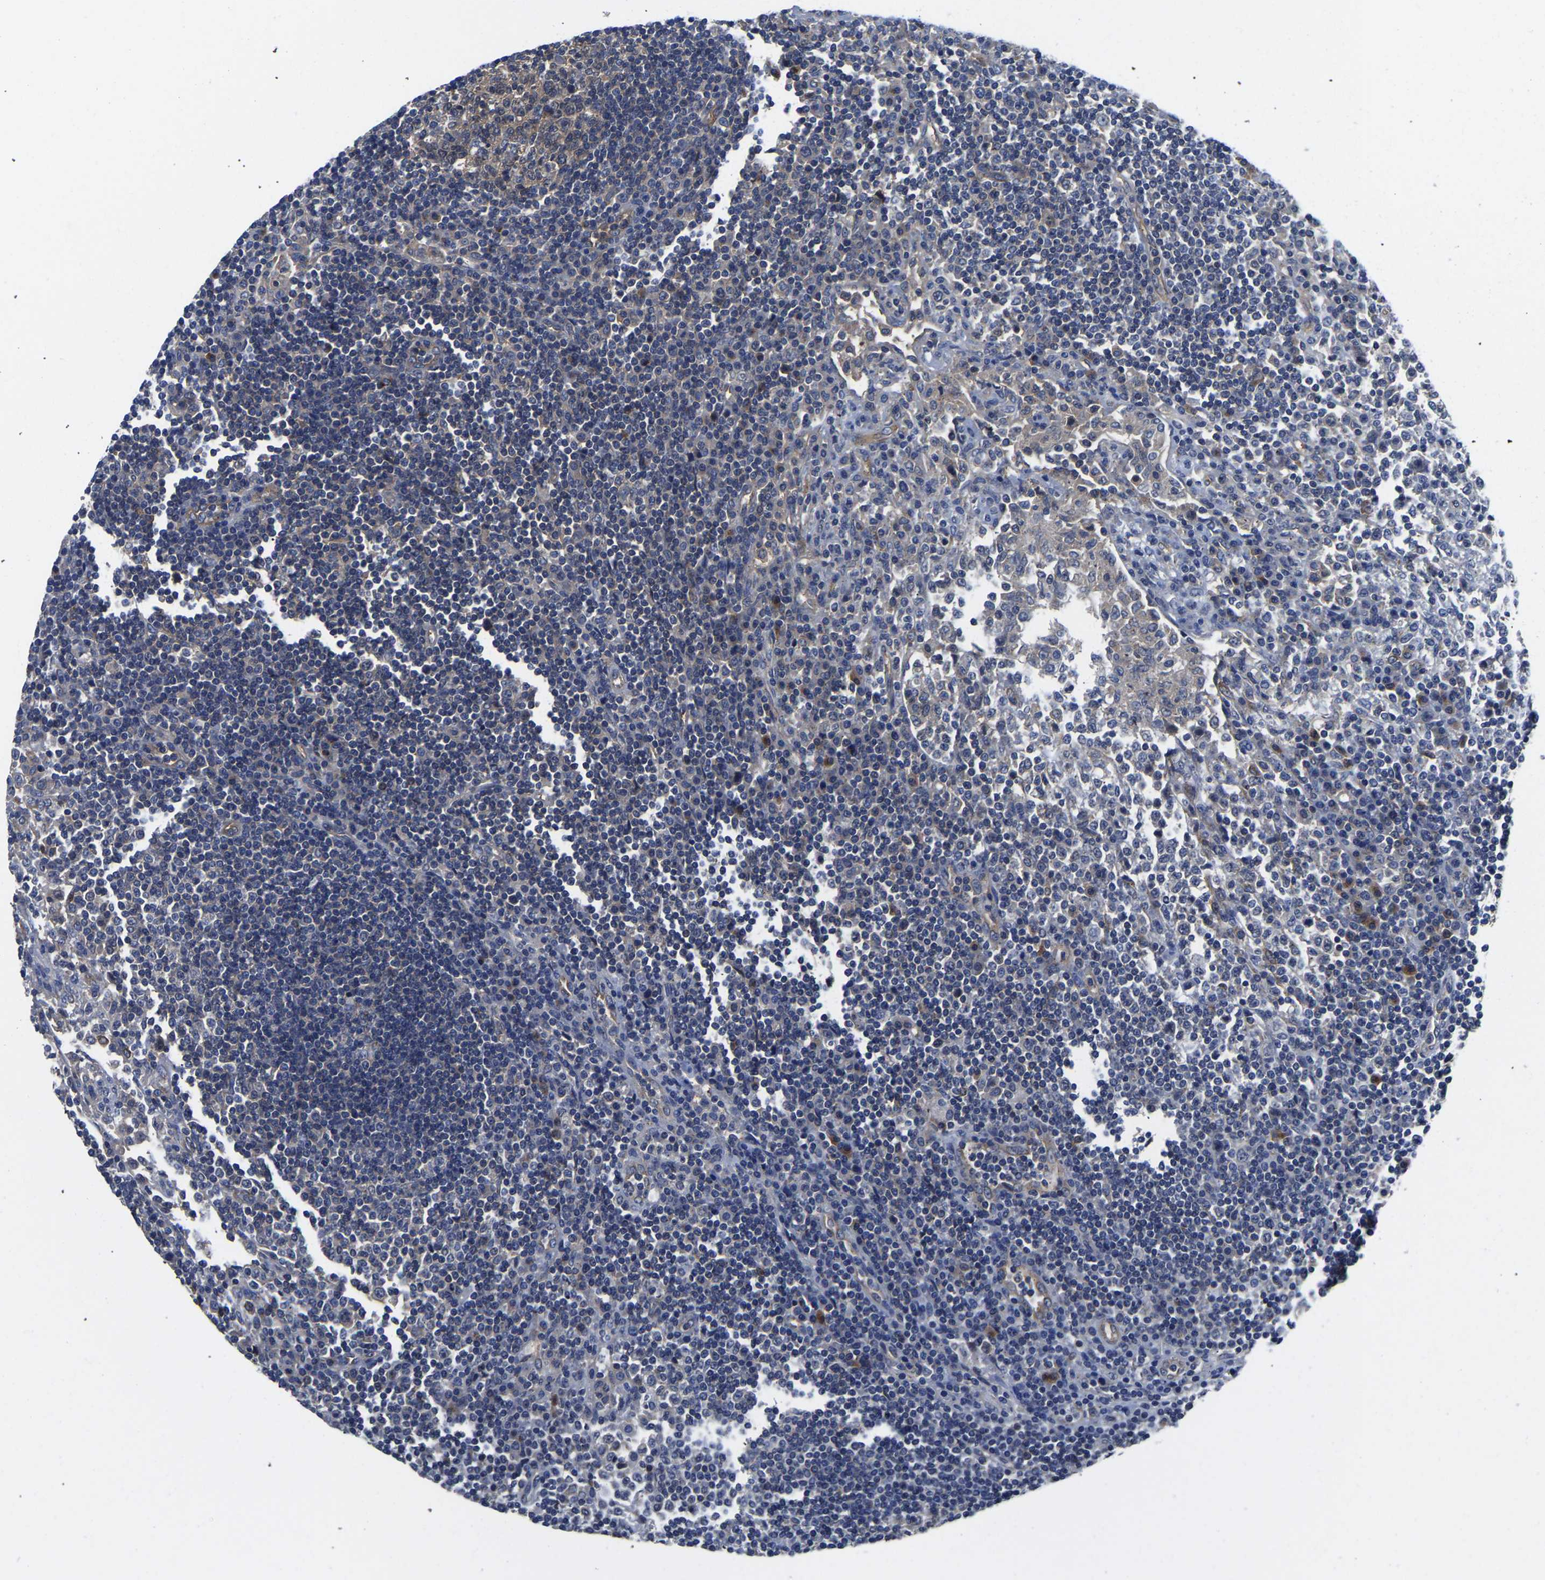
{"staining": {"intensity": "weak", "quantity": "25%-75%", "location": "cytoplasmic/membranous"}, "tissue": "lymph node", "cell_type": "Germinal center cells", "image_type": "normal", "snomed": [{"axis": "morphology", "description": "Normal tissue, NOS"}, {"axis": "topography", "description": "Lymph node"}], "caption": "The histopathology image reveals a brown stain indicating the presence of a protein in the cytoplasmic/membranous of germinal center cells in lymph node.", "gene": "TFG", "patient": {"sex": "female", "age": 53}}